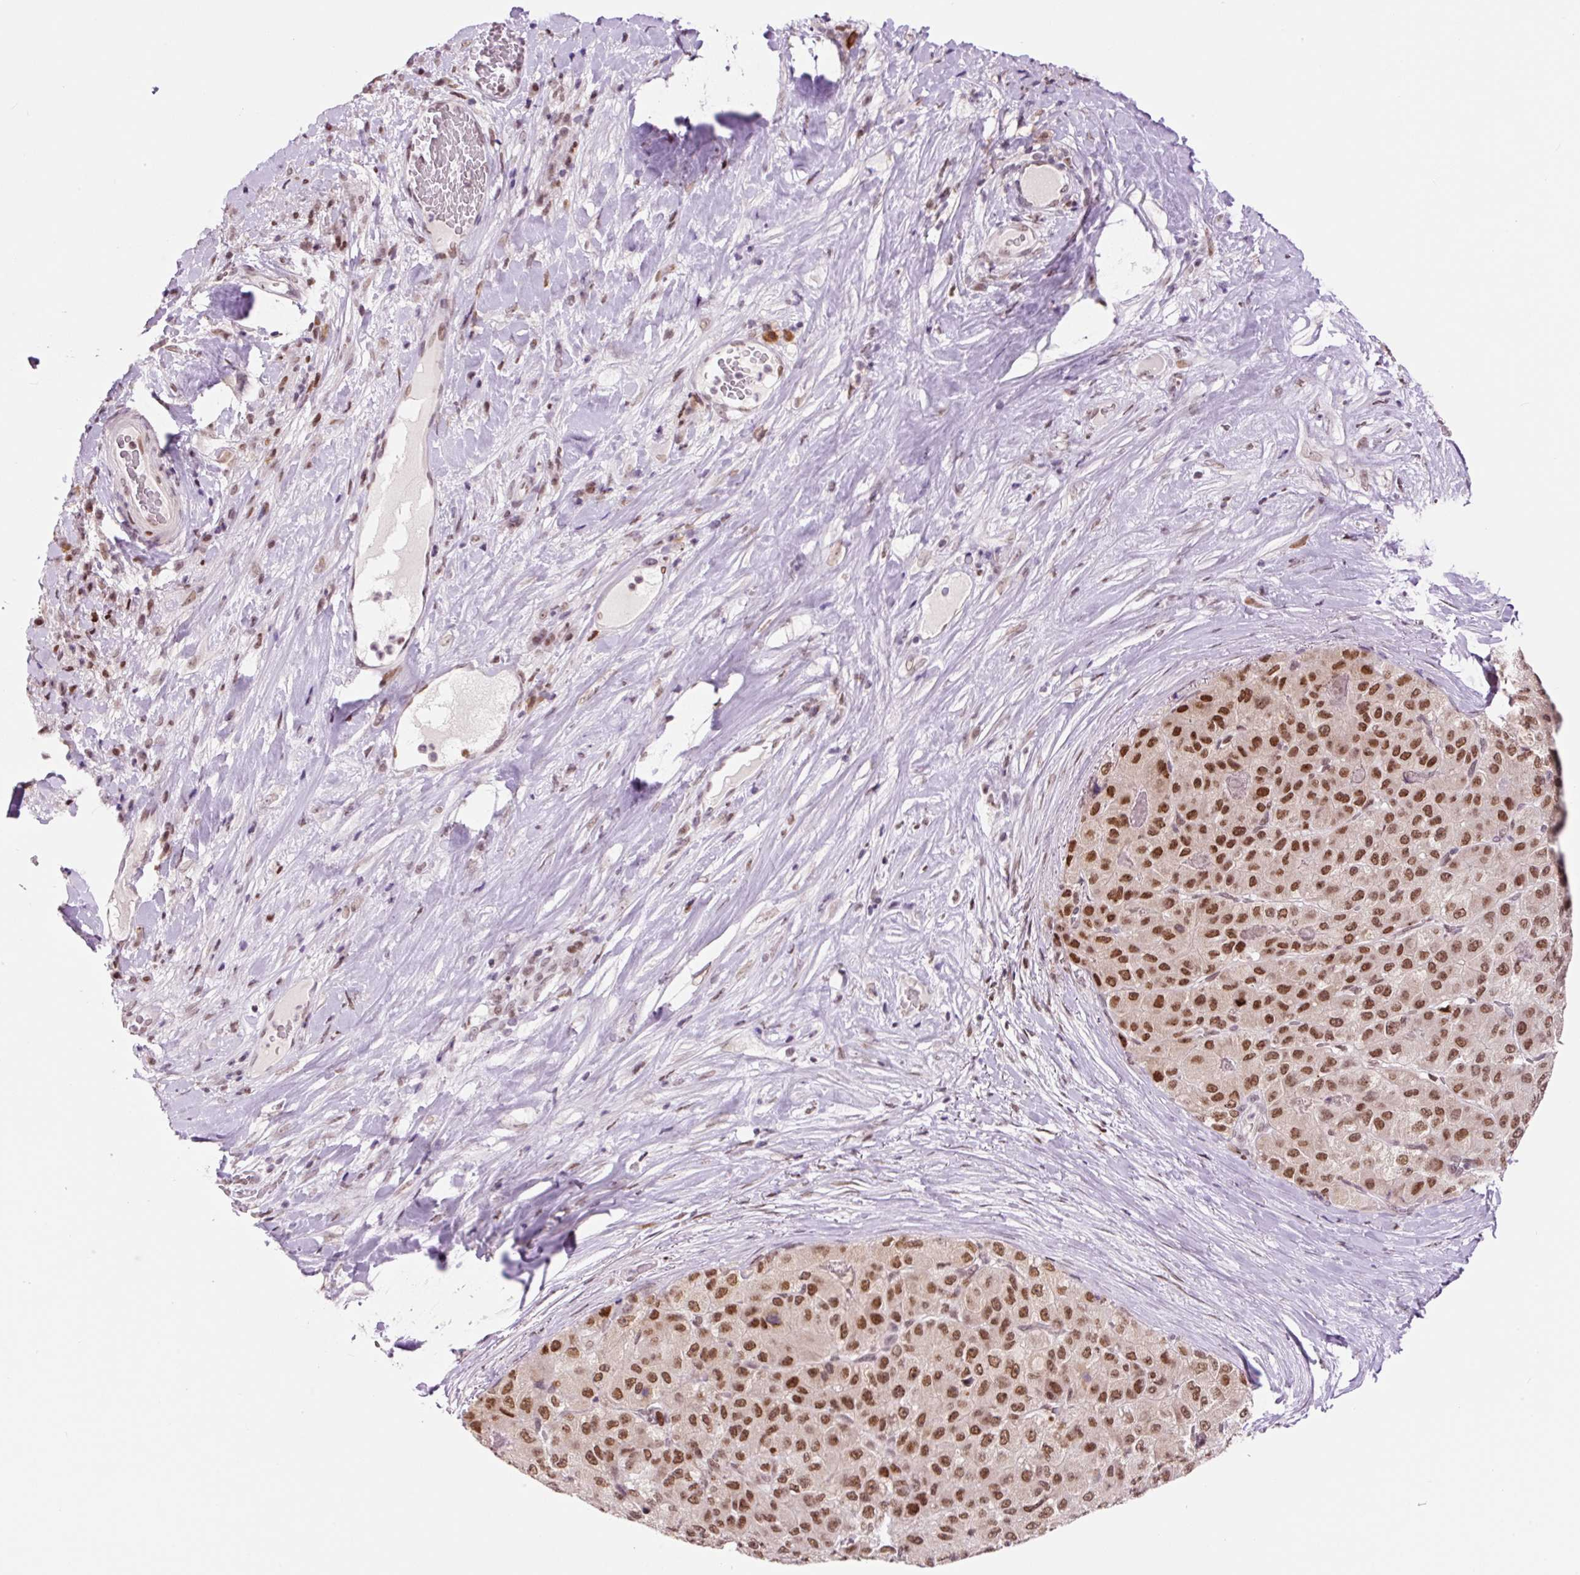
{"staining": {"intensity": "moderate", "quantity": ">75%", "location": "nuclear"}, "tissue": "liver cancer", "cell_type": "Tumor cells", "image_type": "cancer", "snomed": [{"axis": "morphology", "description": "Carcinoma, Hepatocellular, NOS"}, {"axis": "topography", "description": "Liver"}], "caption": "A photomicrograph showing moderate nuclear staining in approximately >75% of tumor cells in liver cancer (hepatocellular carcinoma), as visualized by brown immunohistochemical staining.", "gene": "CCNL2", "patient": {"sex": "male", "age": 80}}